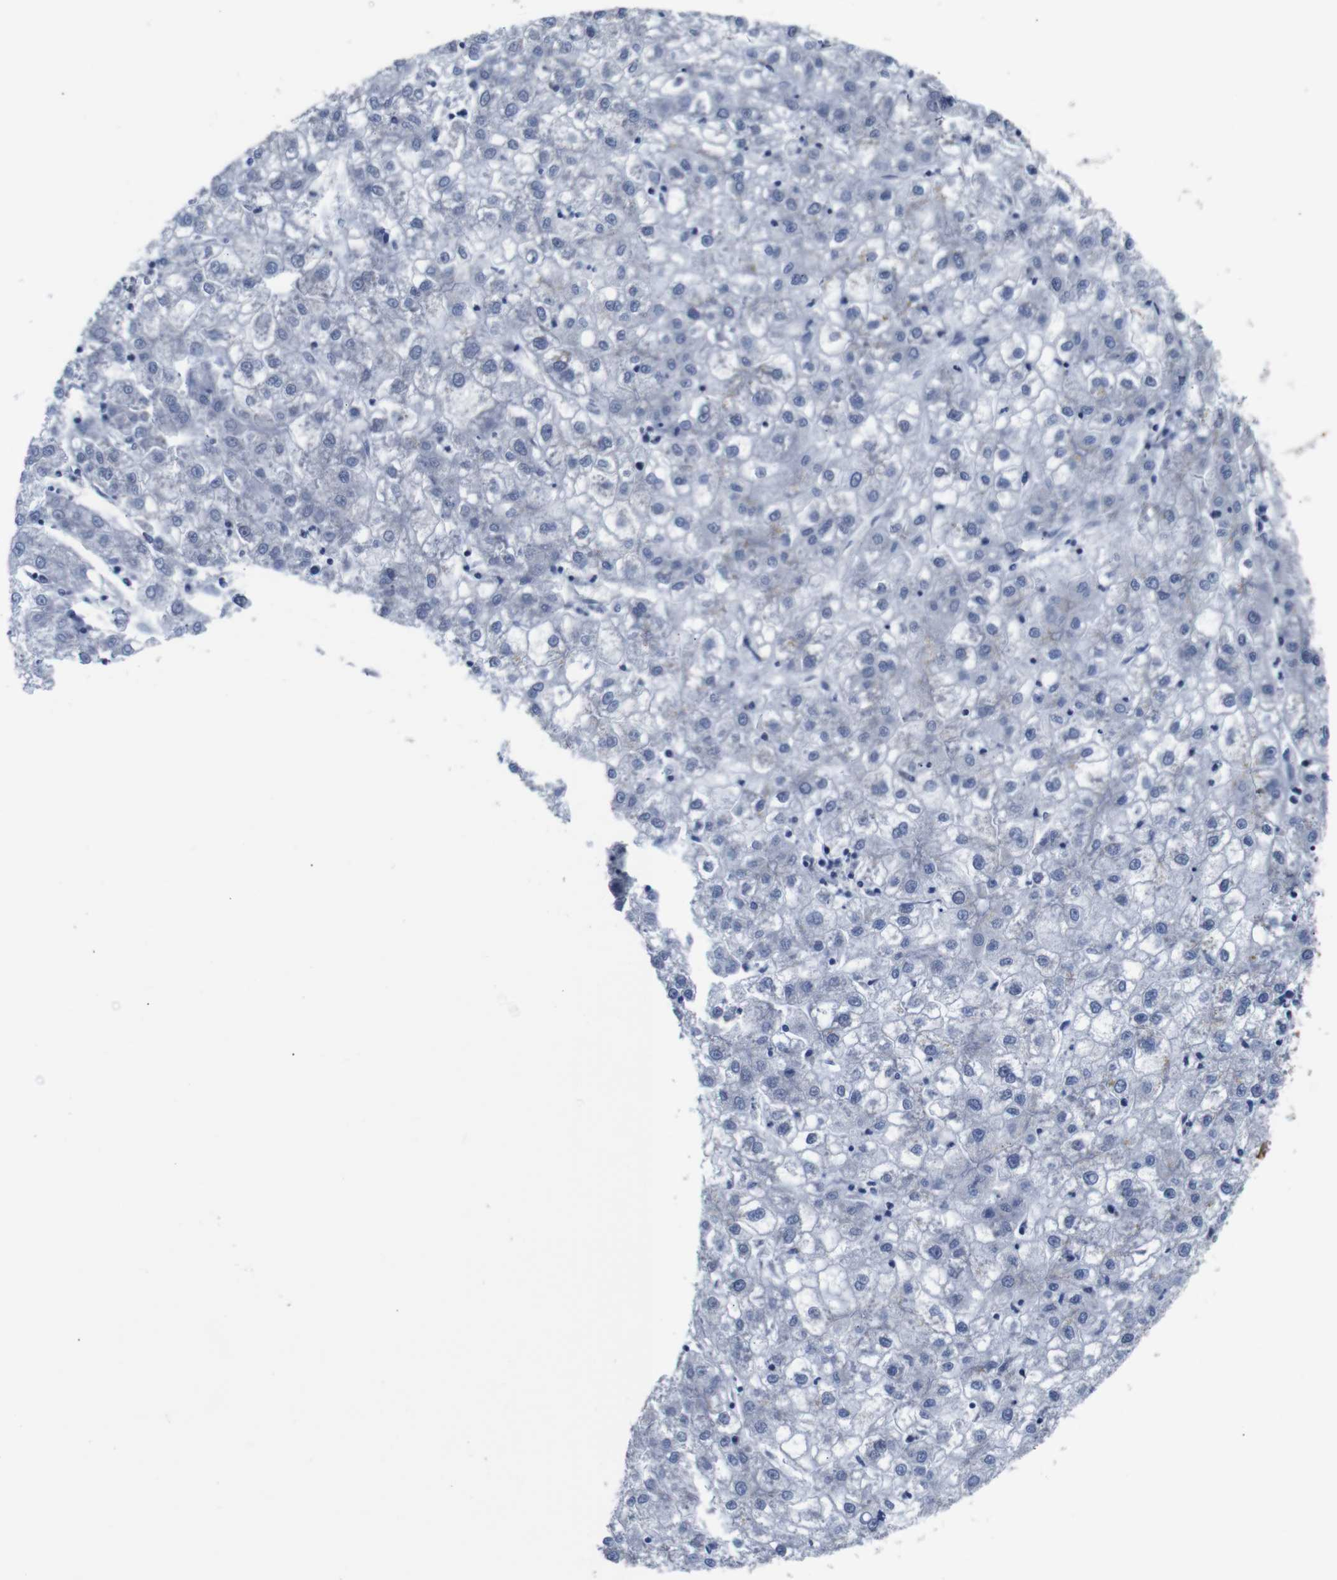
{"staining": {"intensity": "negative", "quantity": "none", "location": "none"}, "tissue": "liver cancer", "cell_type": "Tumor cells", "image_type": "cancer", "snomed": [{"axis": "morphology", "description": "Carcinoma, Hepatocellular, NOS"}, {"axis": "topography", "description": "Liver"}], "caption": "Tumor cells are negative for brown protein staining in liver cancer (hepatocellular carcinoma). The staining was performed using DAB to visualize the protein expression in brown, while the nuclei were stained in blue with hematoxylin (Magnification: 20x).", "gene": "BRWD3", "patient": {"sex": "male", "age": 72}}